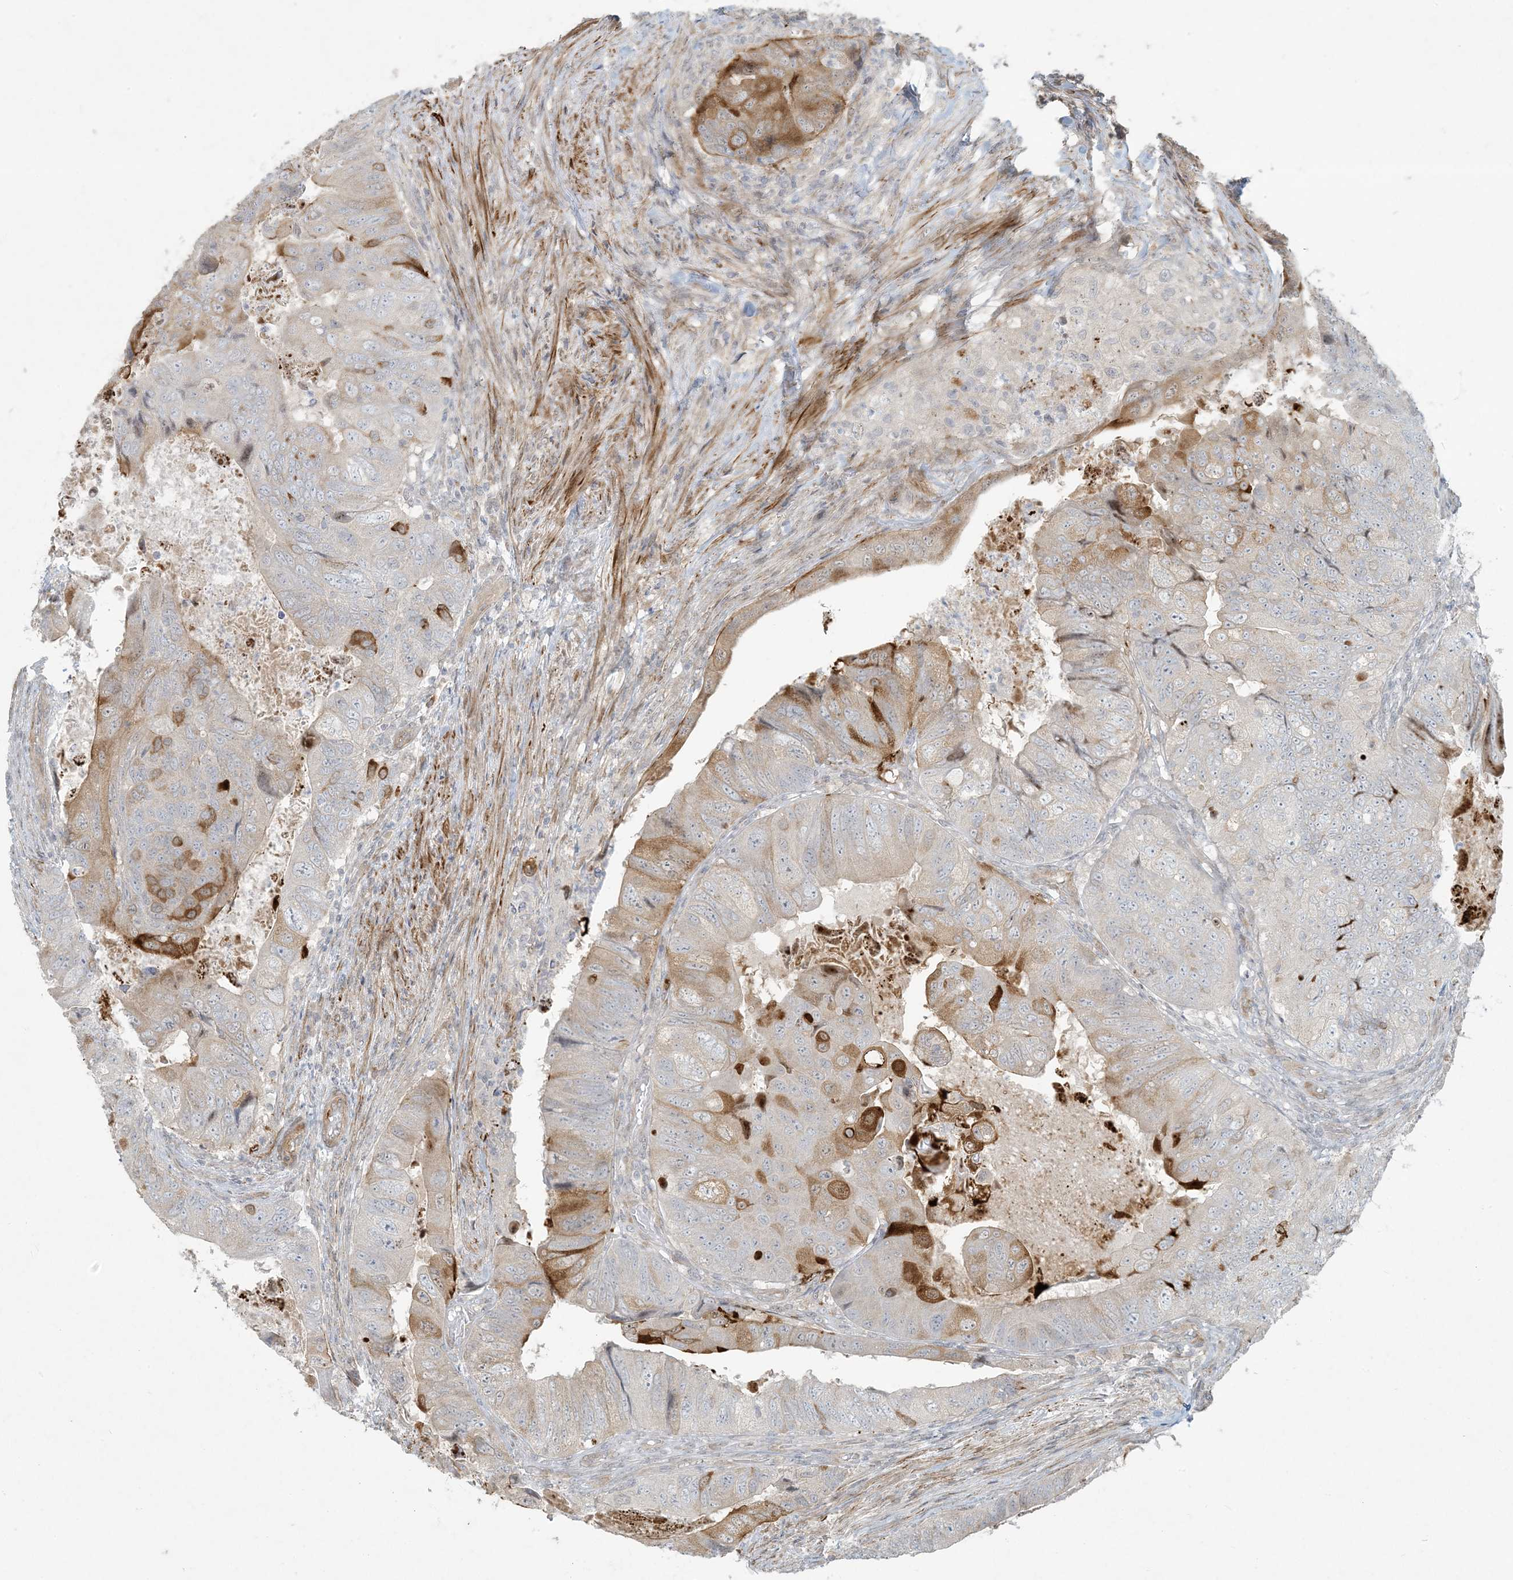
{"staining": {"intensity": "strong", "quantity": "<25%", "location": "cytoplasmic/membranous"}, "tissue": "colorectal cancer", "cell_type": "Tumor cells", "image_type": "cancer", "snomed": [{"axis": "morphology", "description": "Adenocarcinoma, NOS"}, {"axis": "topography", "description": "Rectum"}], "caption": "An immunohistochemistry (IHC) photomicrograph of neoplastic tissue is shown. Protein staining in brown shows strong cytoplasmic/membranous positivity in colorectal cancer (adenocarcinoma) within tumor cells. (DAB = brown stain, brightfield microscopy at high magnification).", "gene": "BCORL1", "patient": {"sex": "male", "age": 63}}